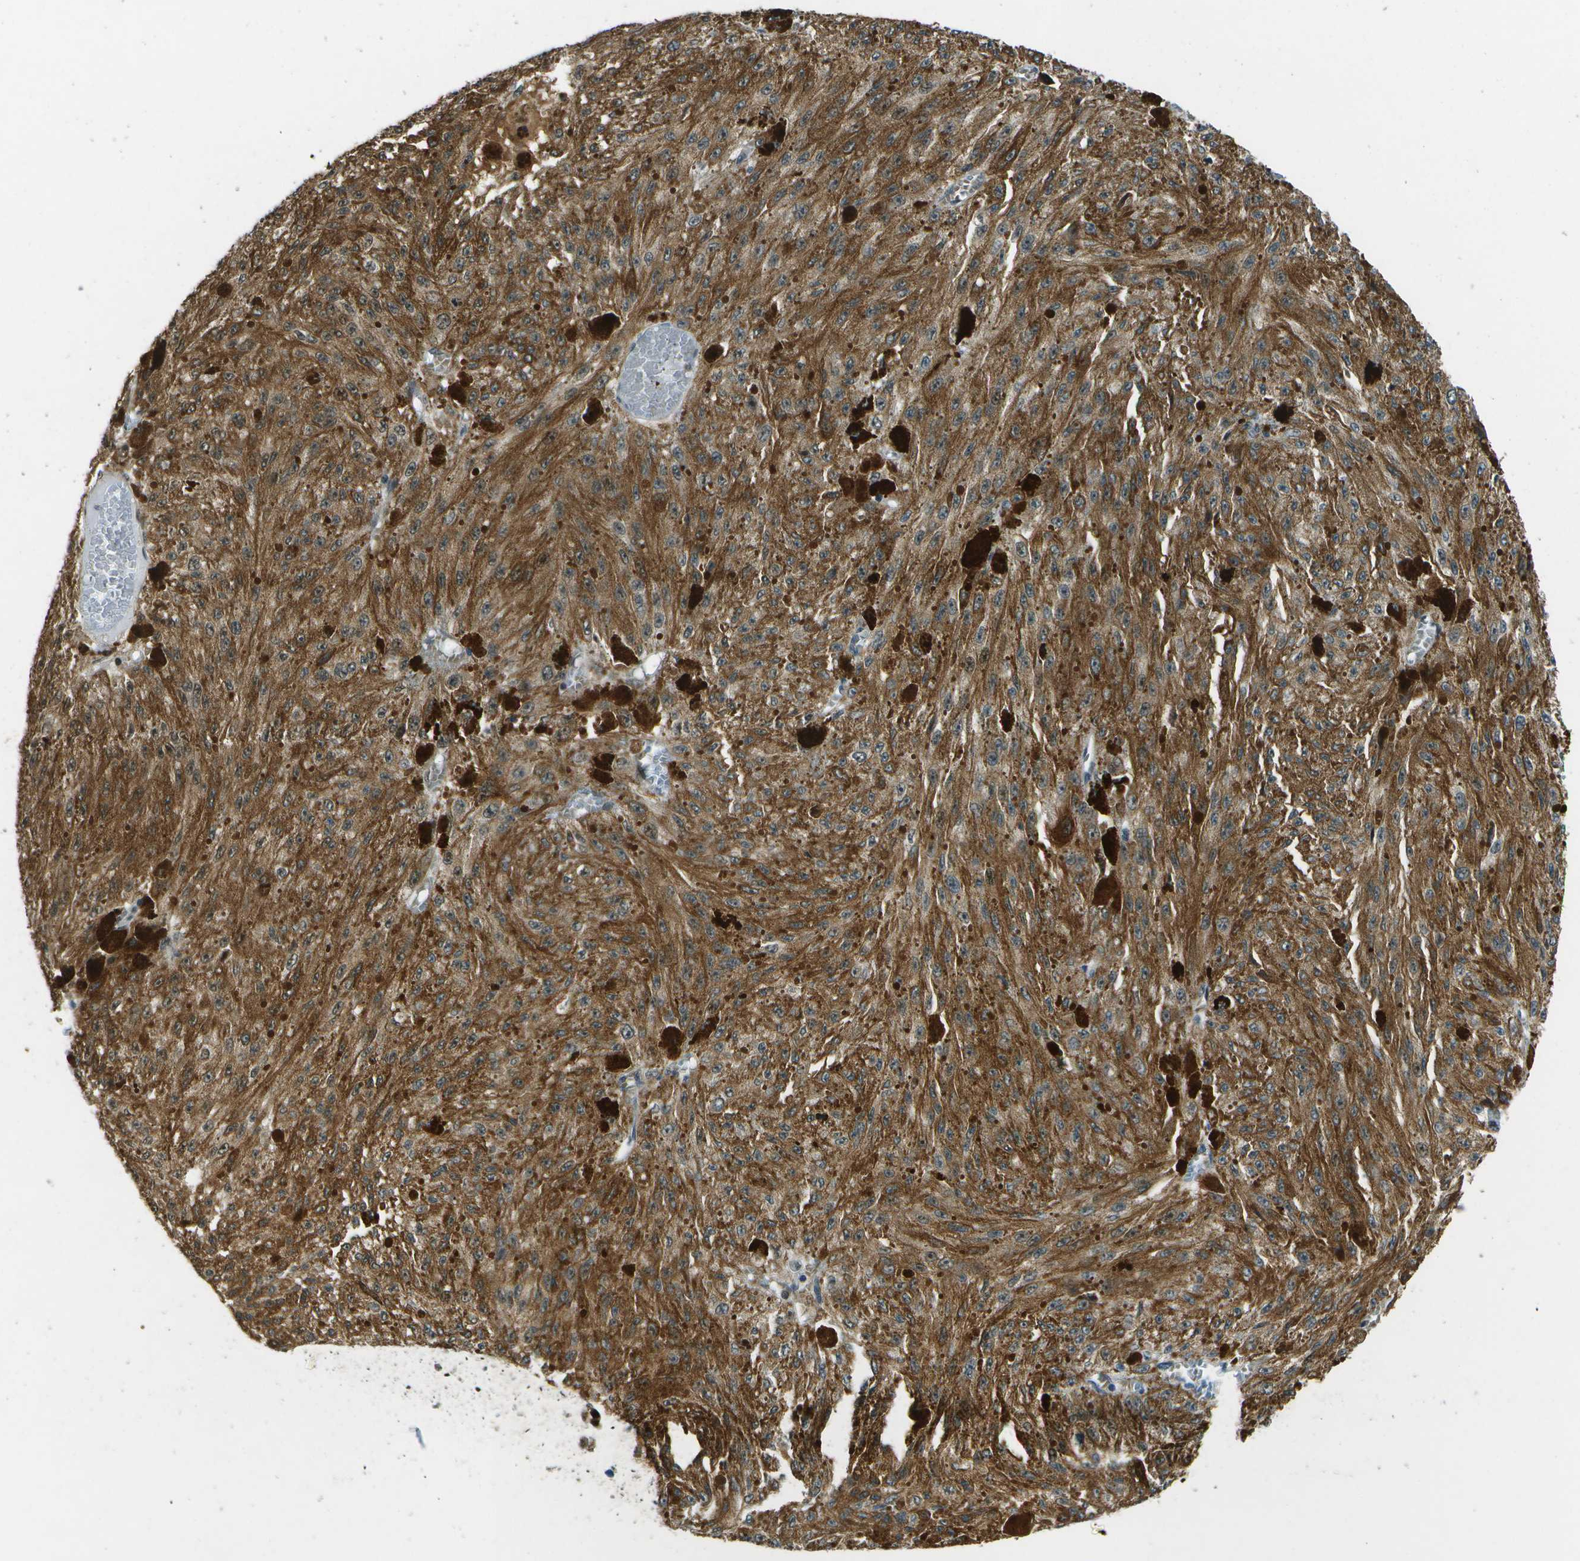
{"staining": {"intensity": "strong", "quantity": ">75%", "location": "cytoplasmic/membranous"}, "tissue": "melanoma", "cell_type": "Tumor cells", "image_type": "cancer", "snomed": [{"axis": "morphology", "description": "Malignant melanoma, NOS"}, {"axis": "topography", "description": "Other"}], "caption": "Protein staining of melanoma tissue shows strong cytoplasmic/membranous expression in about >75% of tumor cells.", "gene": "GANC", "patient": {"sex": "male", "age": 79}}